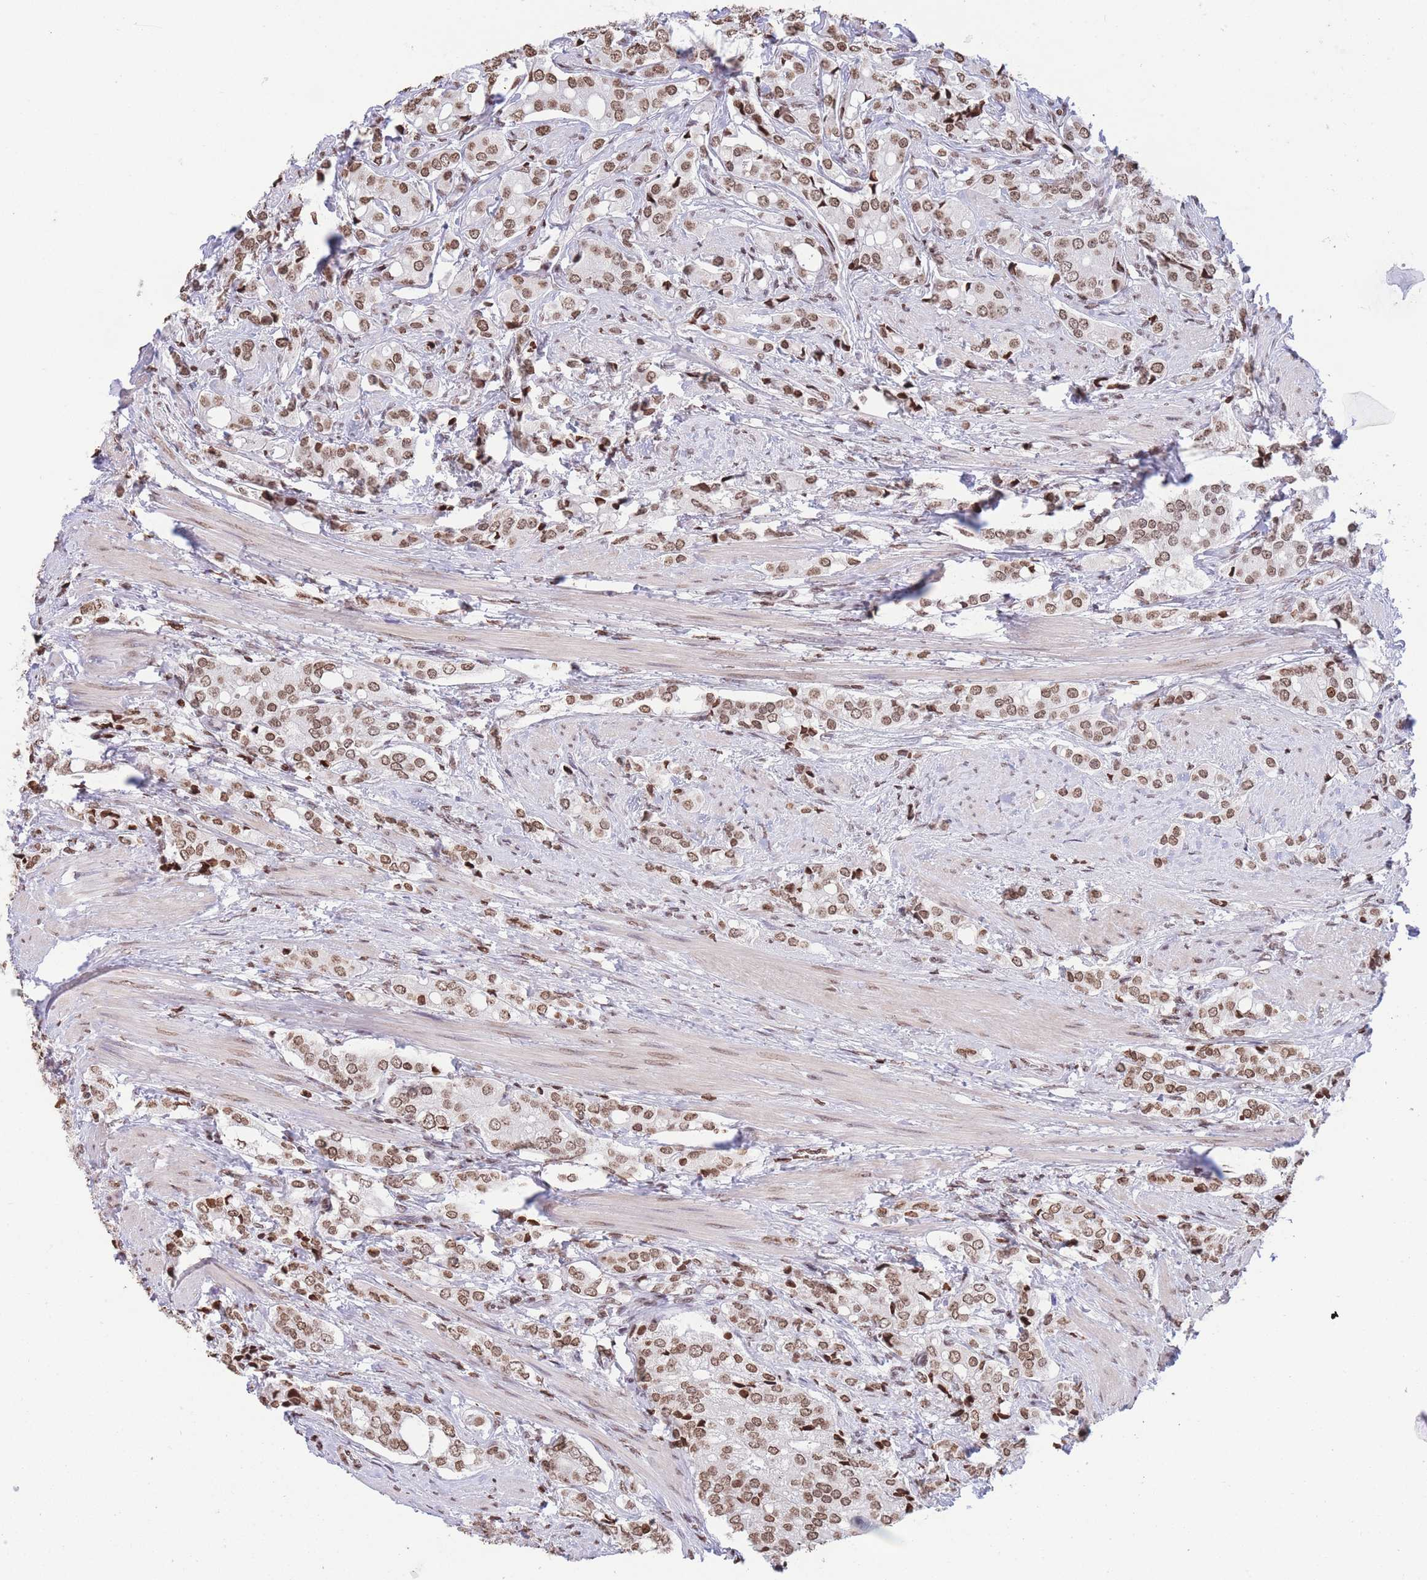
{"staining": {"intensity": "moderate", "quantity": ">75%", "location": "nuclear"}, "tissue": "prostate cancer", "cell_type": "Tumor cells", "image_type": "cancer", "snomed": [{"axis": "morphology", "description": "Adenocarcinoma, High grade"}, {"axis": "topography", "description": "Prostate"}], "caption": "DAB immunohistochemical staining of human prostate adenocarcinoma (high-grade) displays moderate nuclear protein staining in about >75% of tumor cells.", "gene": "H2BC11", "patient": {"sex": "male", "age": 71}}